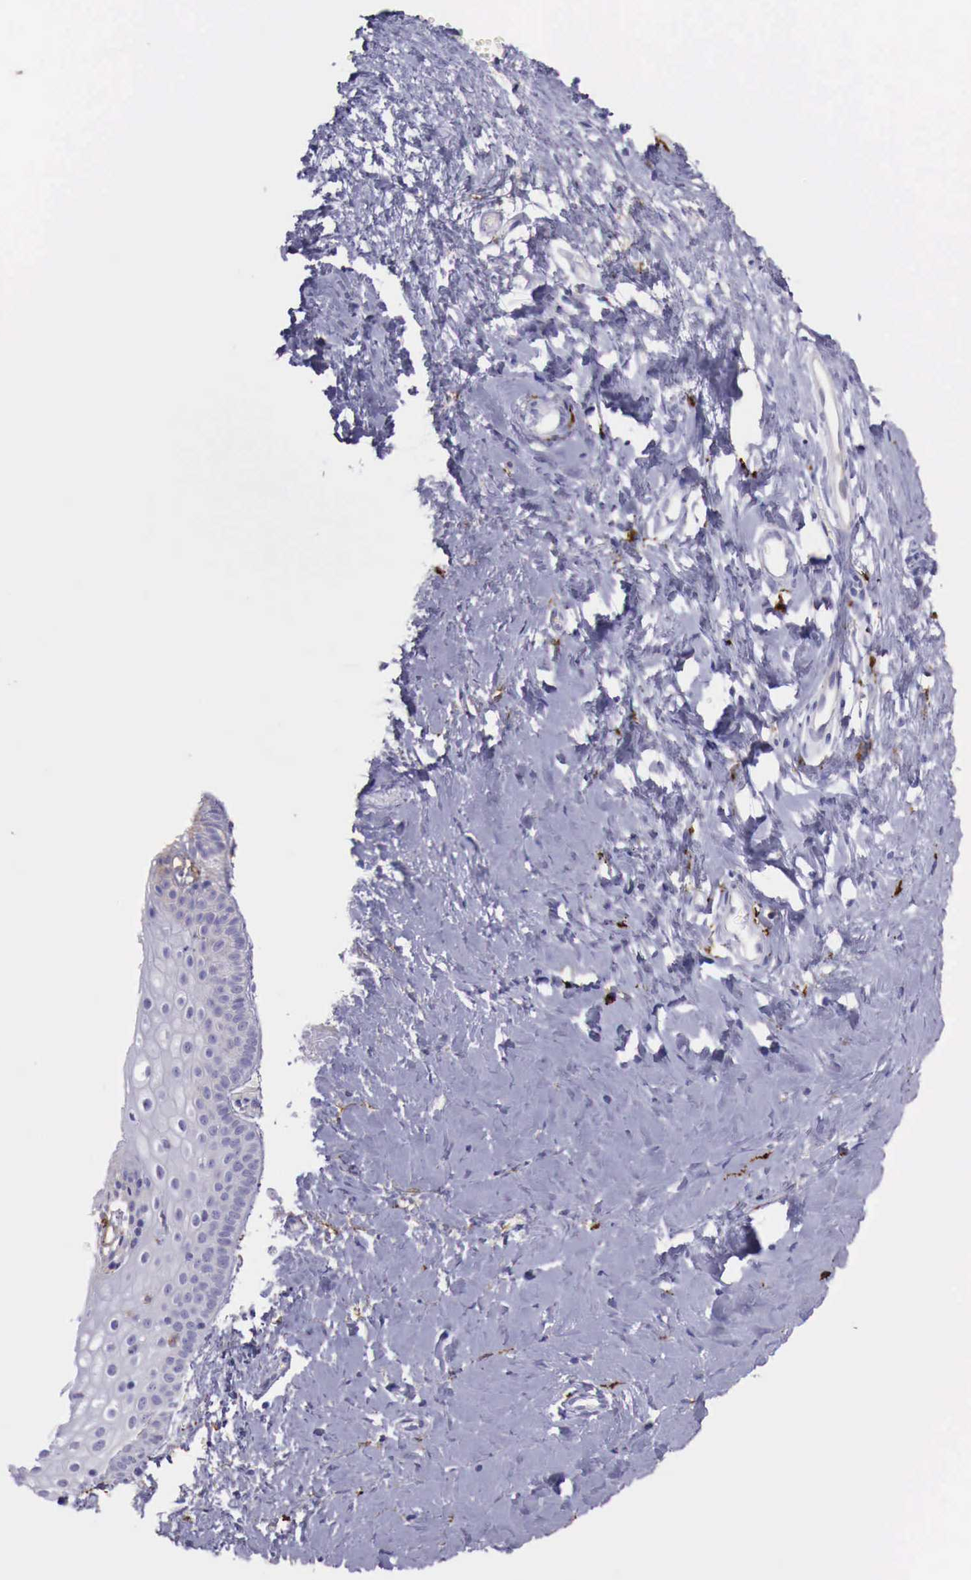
{"staining": {"intensity": "negative", "quantity": "none", "location": "none"}, "tissue": "cervix", "cell_type": "Glandular cells", "image_type": "normal", "snomed": [{"axis": "morphology", "description": "Normal tissue, NOS"}, {"axis": "topography", "description": "Cervix"}], "caption": "This is an IHC photomicrograph of benign human cervix. There is no expression in glandular cells.", "gene": "MSR1", "patient": {"sex": "female", "age": 53}}